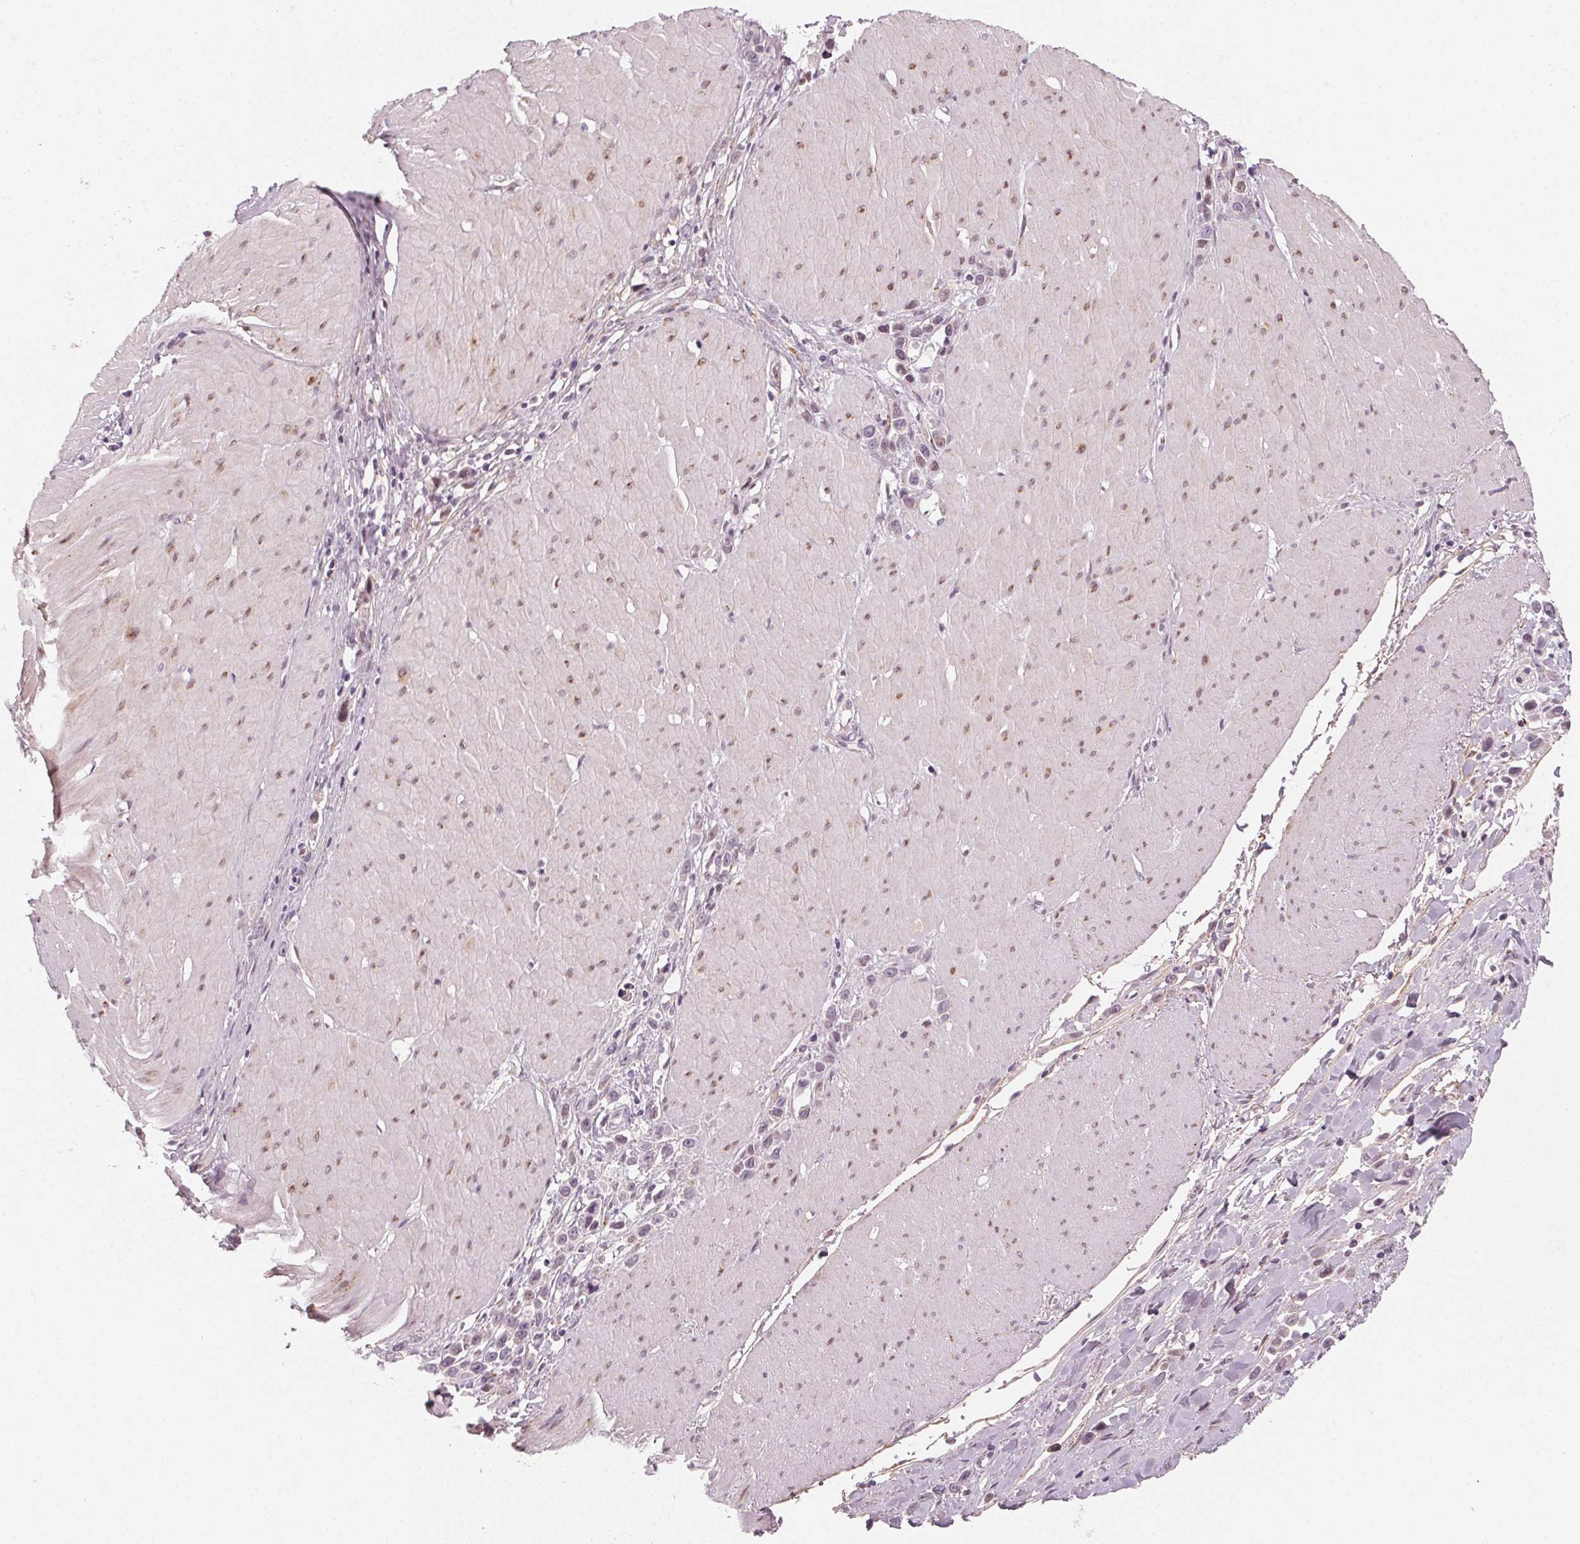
{"staining": {"intensity": "negative", "quantity": "none", "location": "none"}, "tissue": "stomach cancer", "cell_type": "Tumor cells", "image_type": "cancer", "snomed": [{"axis": "morphology", "description": "Adenocarcinoma, NOS"}, {"axis": "topography", "description": "Stomach"}], "caption": "Immunohistochemistry of adenocarcinoma (stomach) demonstrates no staining in tumor cells. (Brightfield microscopy of DAB immunohistochemistry at high magnification).", "gene": "CCDC96", "patient": {"sex": "male", "age": 47}}